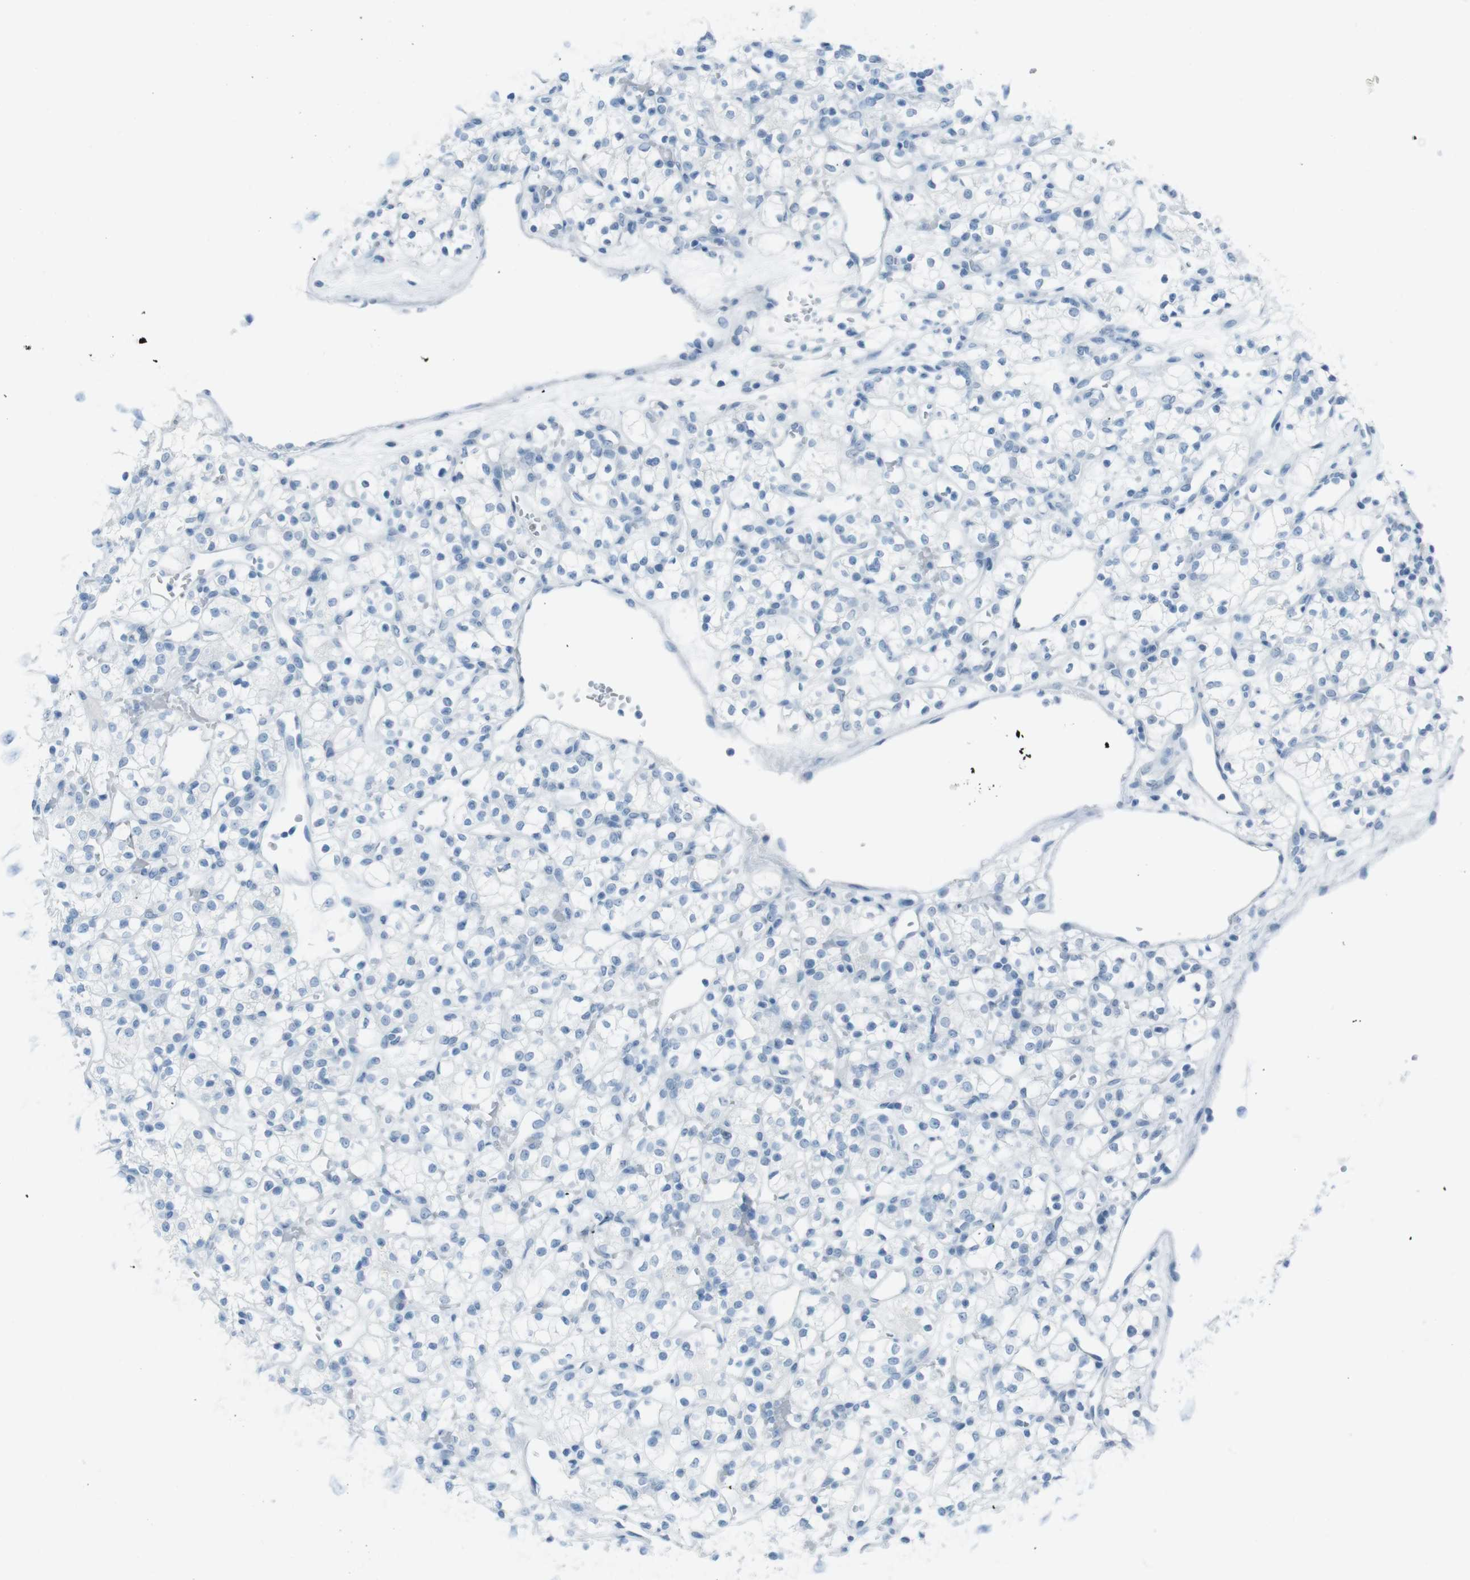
{"staining": {"intensity": "negative", "quantity": "none", "location": "none"}, "tissue": "renal cancer", "cell_type": "Tumor cells", "image_type": "cancer", "snomed": [{"axis": "morphology", "description": "Adenocarcinoma, NOS"}, {"axis": "topography", "description": "Kidney"}], "caption": "Tumor cells are negative for protein expression in human renal cancer. (DAB IHC visualized using brightfield microscopy, high magnification).", "gene": "TMEM207", "patient": {"sex": "female", "age": 60}}